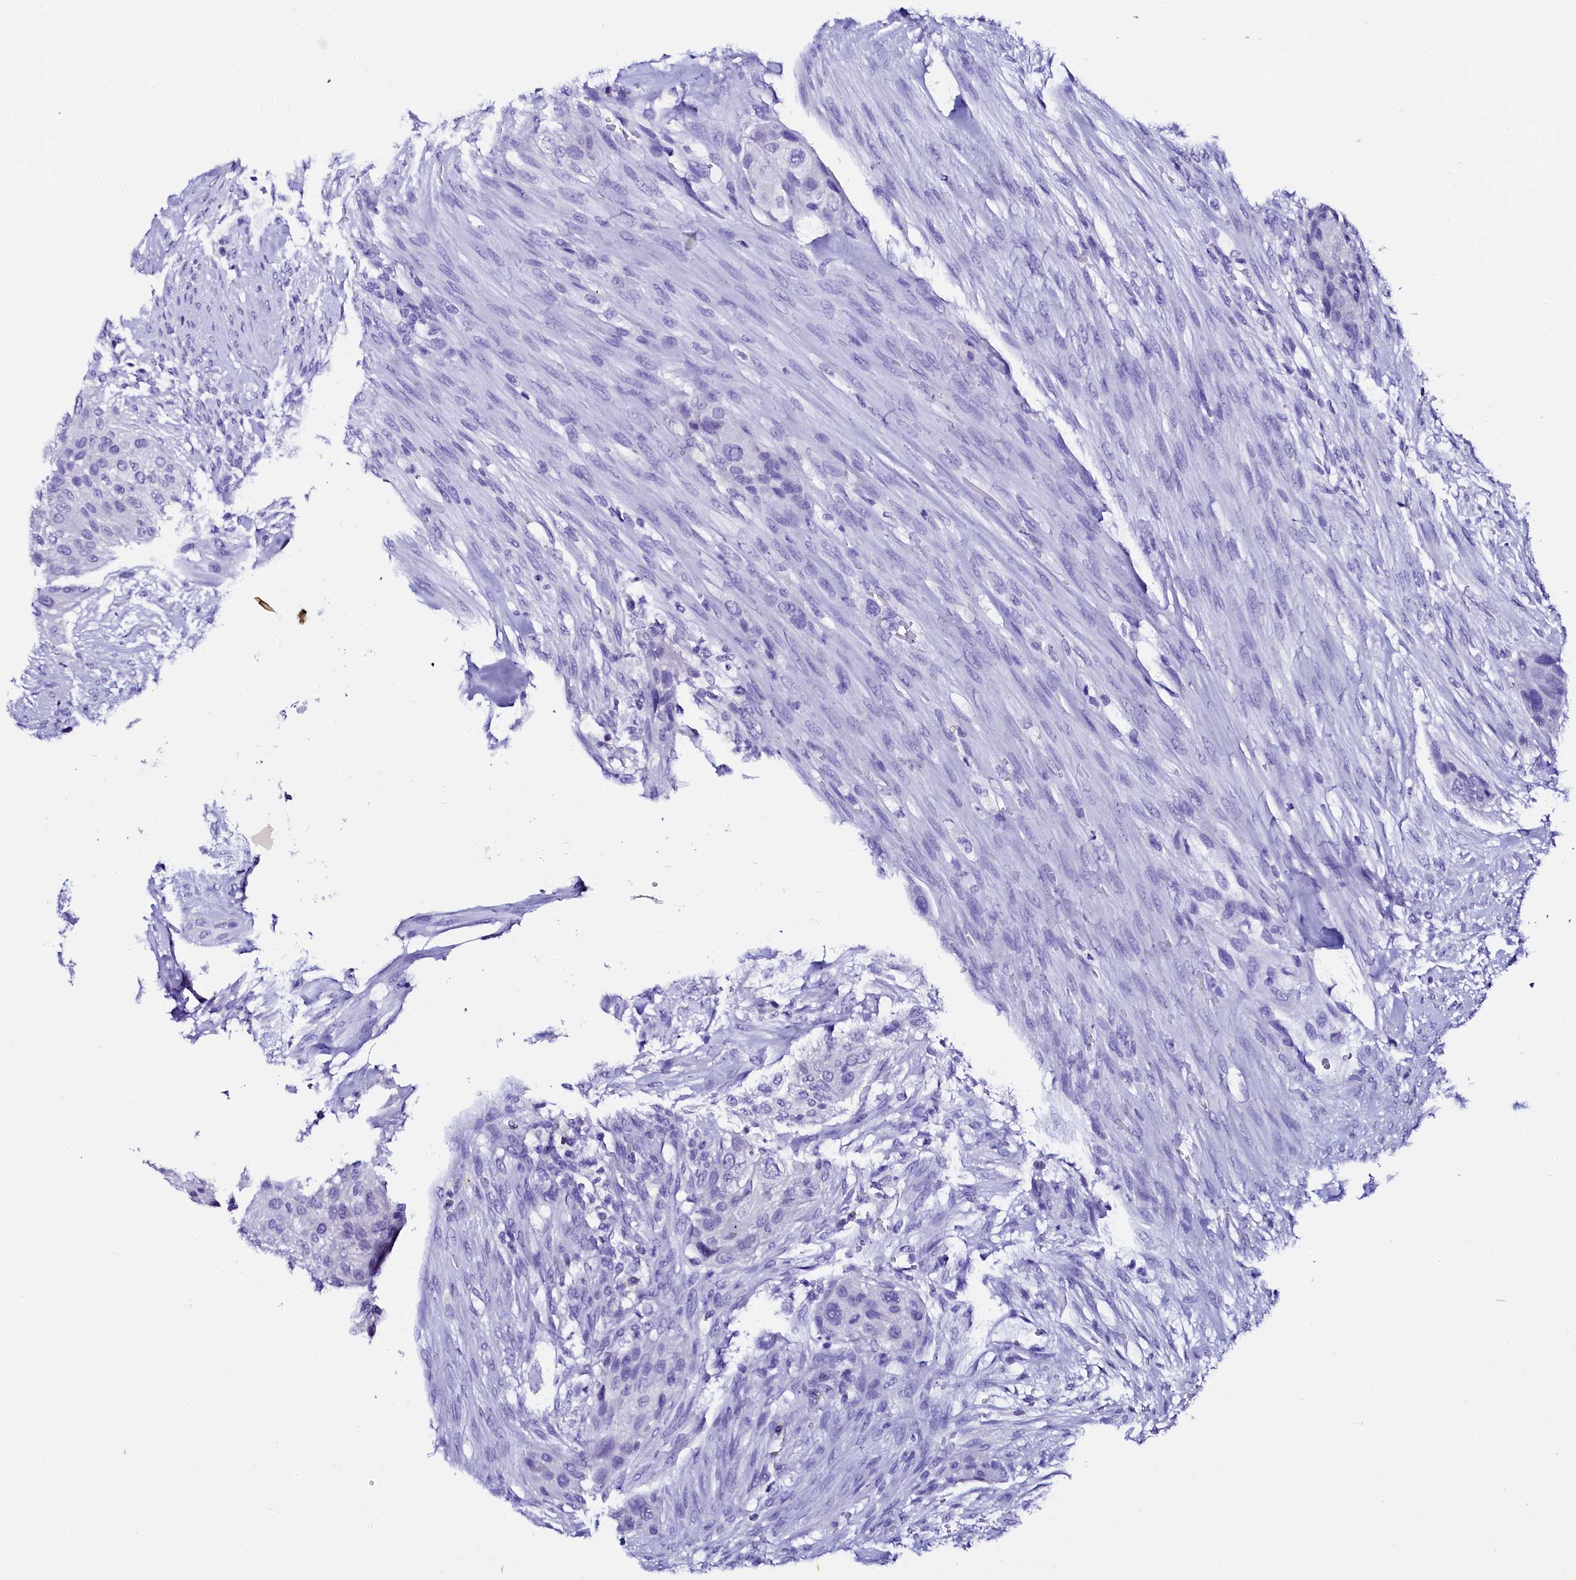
{"staining": {"intensity": "negative", "quantity": "none", "location": "none"}, "tissue": "urothelial cancer", "cell_type": "Tumor cells", "image_type": "cancer", "snomed": [{"axis": "morphology", "description": "Urothelial carcinoma, High grade"}, {"axis": "topography", "description": "Urinary bladder"}], "caption": "Tumor cells are negative for protein expression in human urothelial cancer.", "gene": "SORD", "patient": {"sex": "male", "age": 35}}